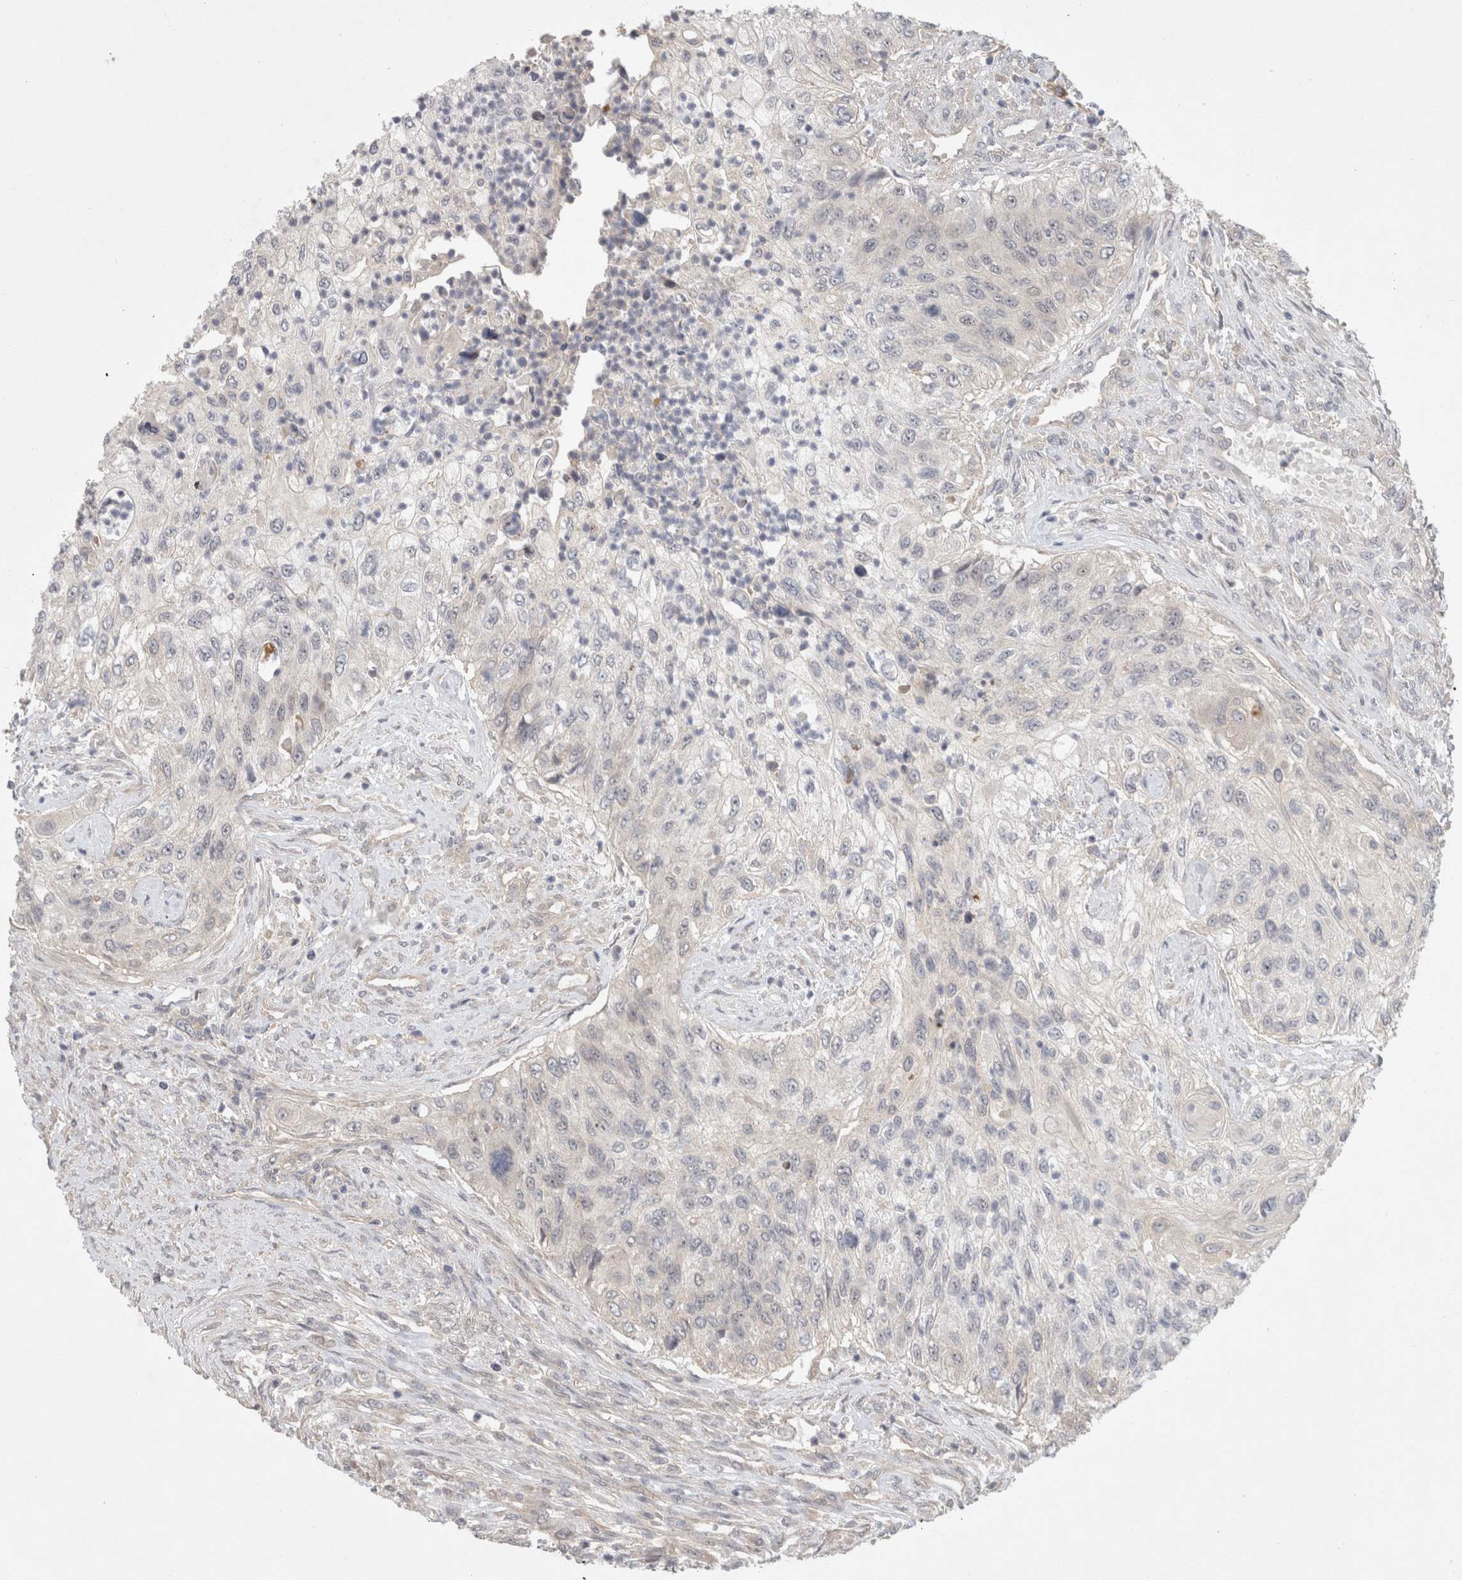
{"staining": {"intensity": "negative", "quantity": "none", "location": "none"}, "tissue": "urothelial cancer", "cell_type": "Tumor cells", "image_type": "cancer", "snomed": [{"axis": "morphology", "description": "Urothelial carcinoma, High grade"}, {"axis": "topography", "description": "Urinary bladder"}], "caption": "An image of urothelial carcinoma (high-grade) stained for a protein reveals no brown staining in tumor cells.", "gene": "RASAL2", "patient": {"sex": "female", "age": 60}}